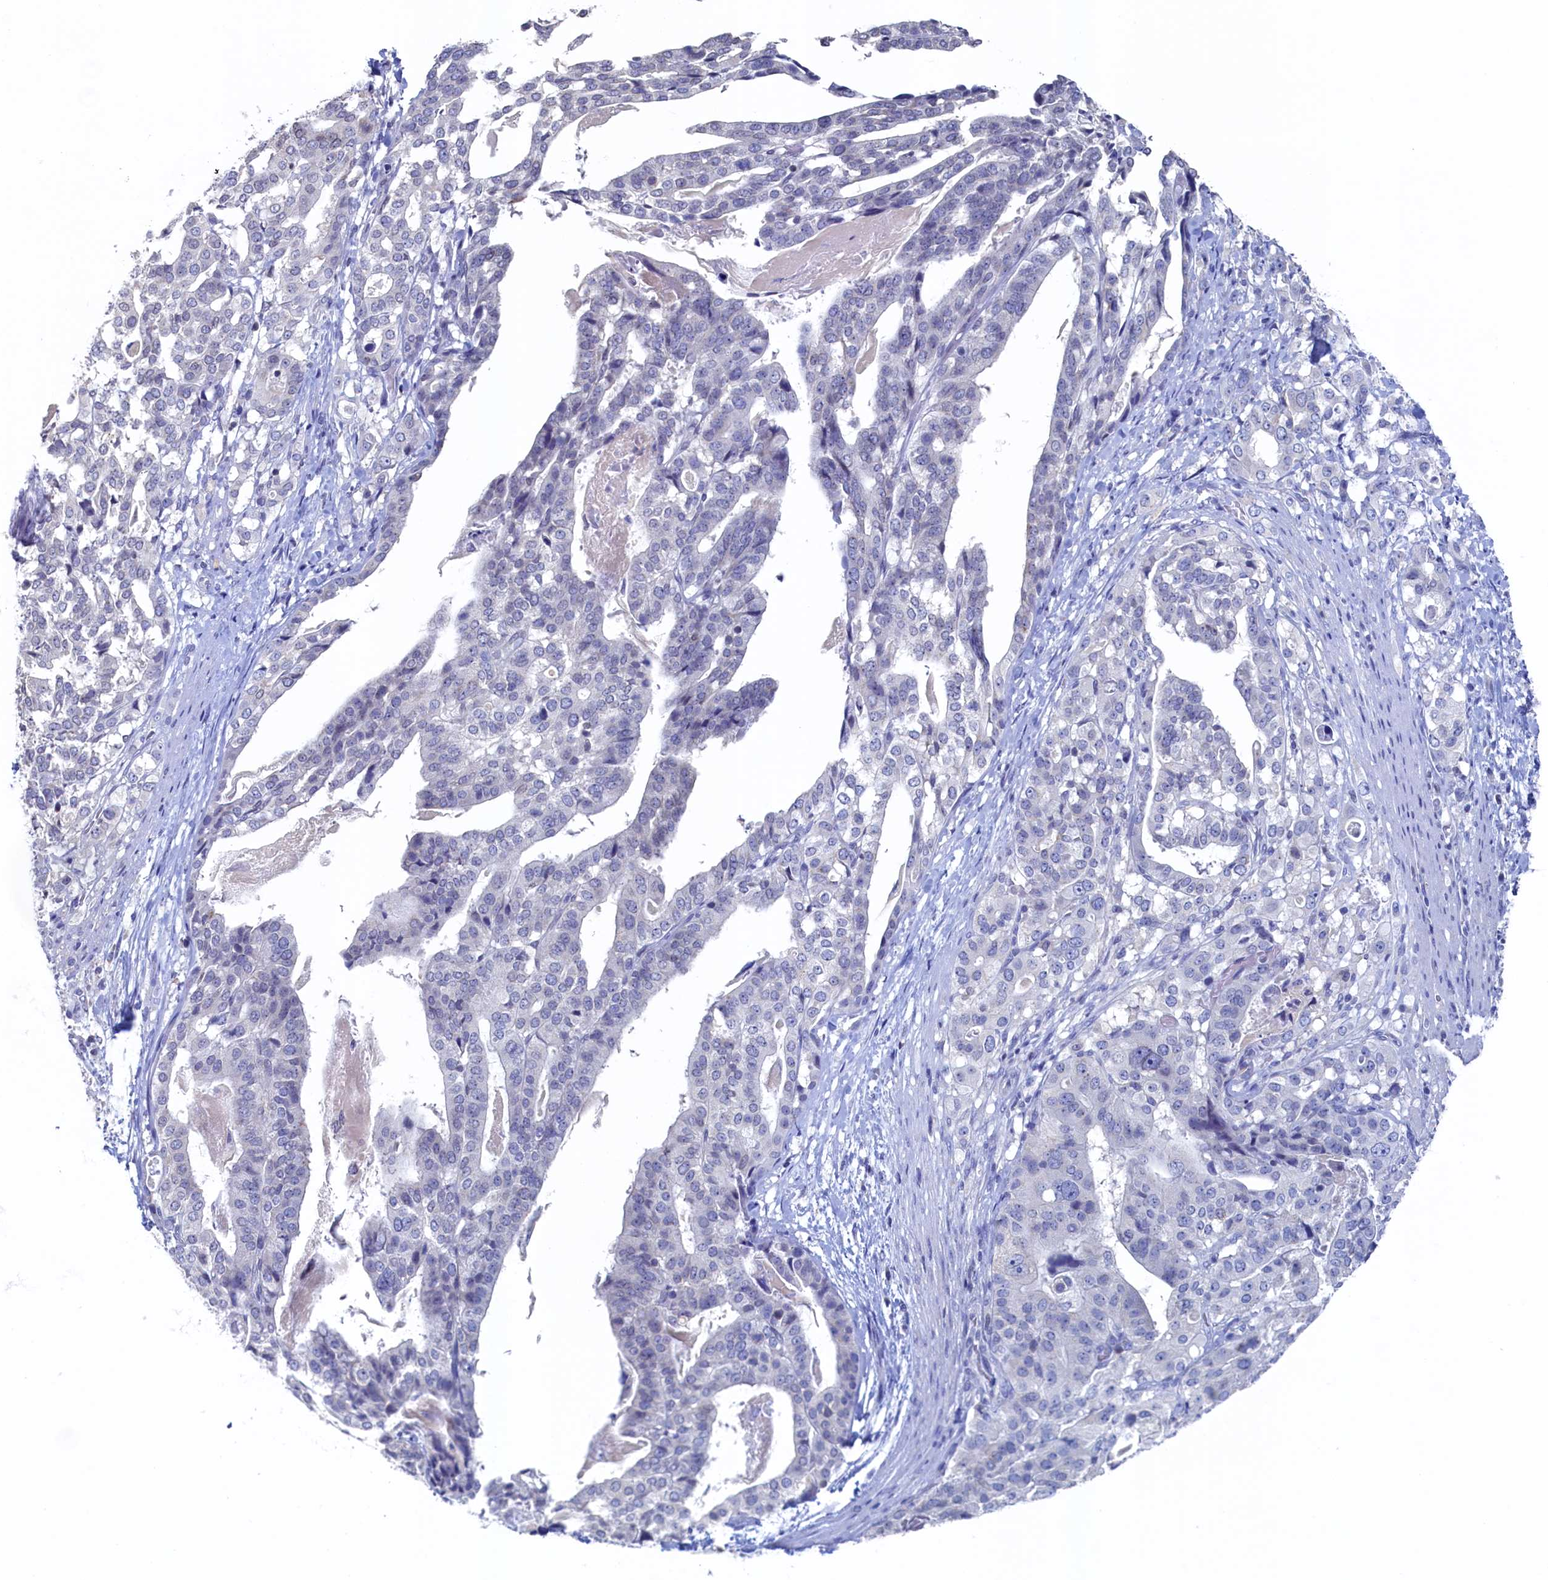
{"staining": {"intensity": "negative", "quantity": "none", "location": "none"}, "tissue": "stomach cancer", "cell_type": "Tumor cells", "image_type": "cancer", "snomed": [{"axis": "morphology", "description": "Adenocarcinoma, NOS"}, {"axis": "topography", "description": "Stomach"}], "caption": "The micrograph reveals no staining of tumor cells in stomach cancer.", "gene": "C11orf54", "patient": {"sex": "male", "age": 48}}